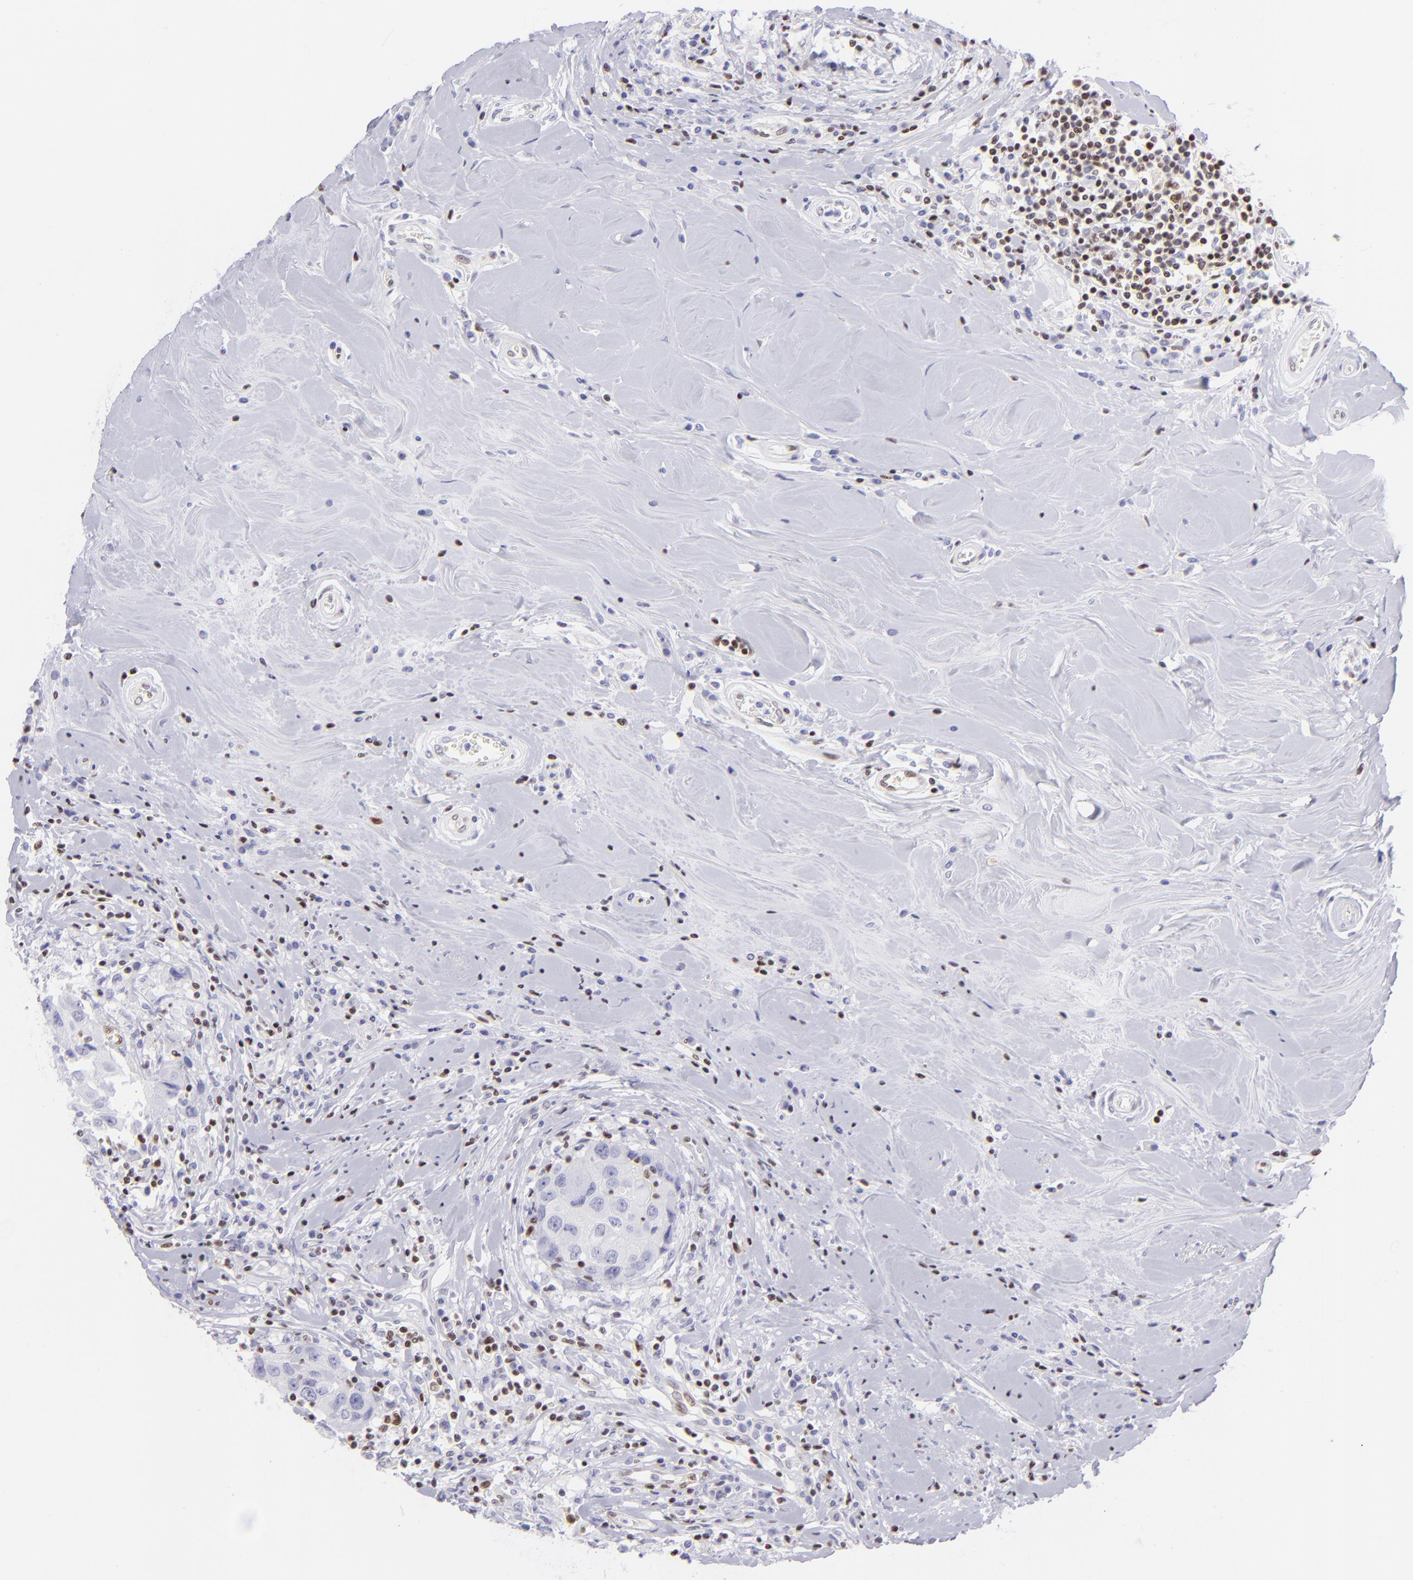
{"staining": {"intensity": "negative", "quantity": "none", "location": "none"}, "tissue": "breast cancer", "cell_type": "Tumor cells", "image_type": "cancer", "snomed": [{"axis": "morphology", "description": "Duct carcinoma"}, {"axis": "topography", "description": "Breast"}], "caption": "The micrograph exhibits no staining of tumor cells in breast cancer.", "gene": "ETS1", "patient": {"sex": "female", "age": 27}}